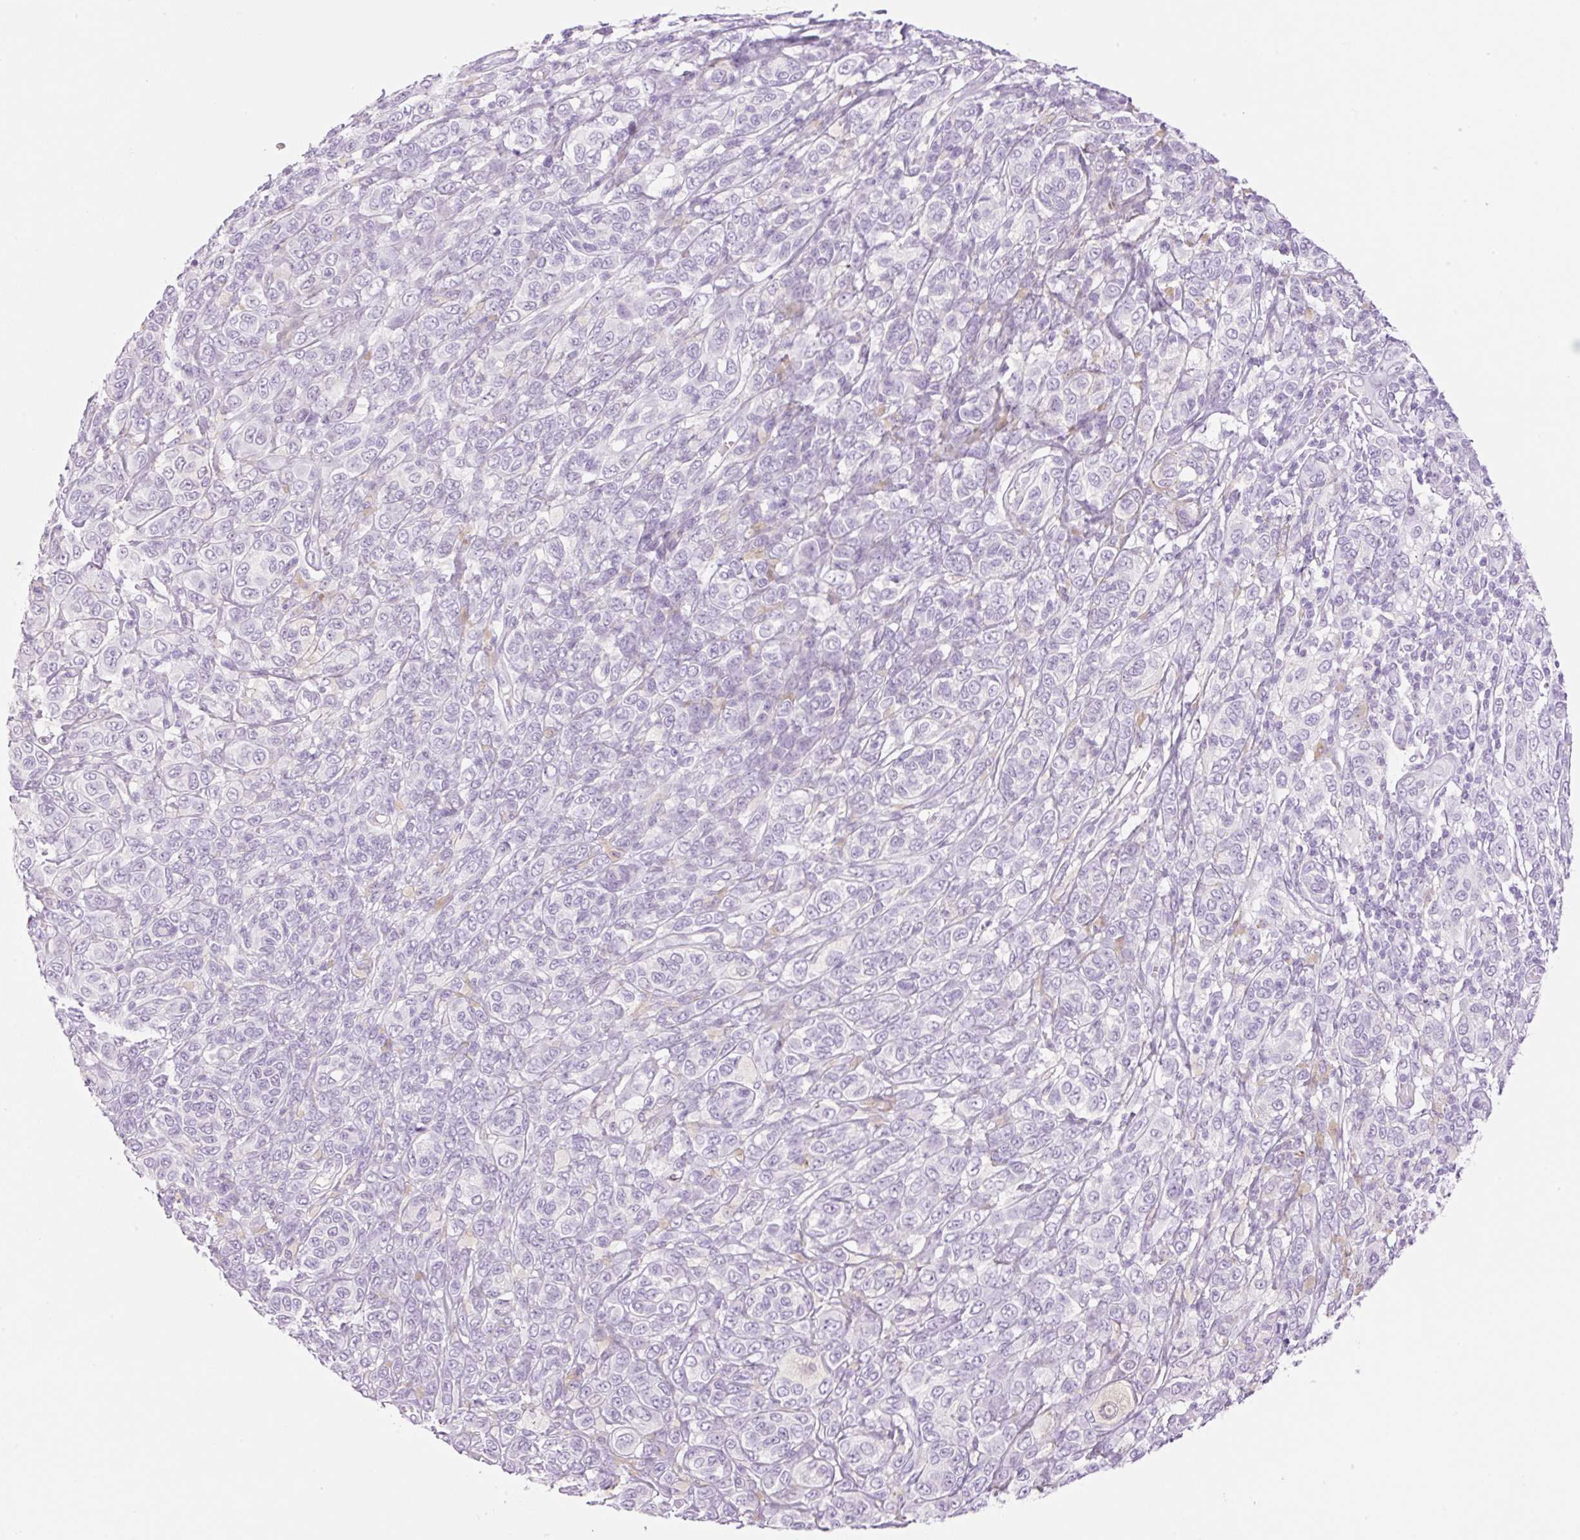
{"staining": {"intensity": "negative", "quantity": "none", "location": "none"}, "tissue": "melanoma", "cell_type": "Tumor cells", "image_type": "cancer", "snomed": [{"axis": "morphology", "description": "Malignant melanoma, NOS"}, {"axis": "topography", "description": "Skin"}], "caption": "The IHC histopathology image has no significant positivity in tumor cells of malignant melanoma tissue.", "gene": "SP140L", "patient": {"sex": "male", "age": 42}}